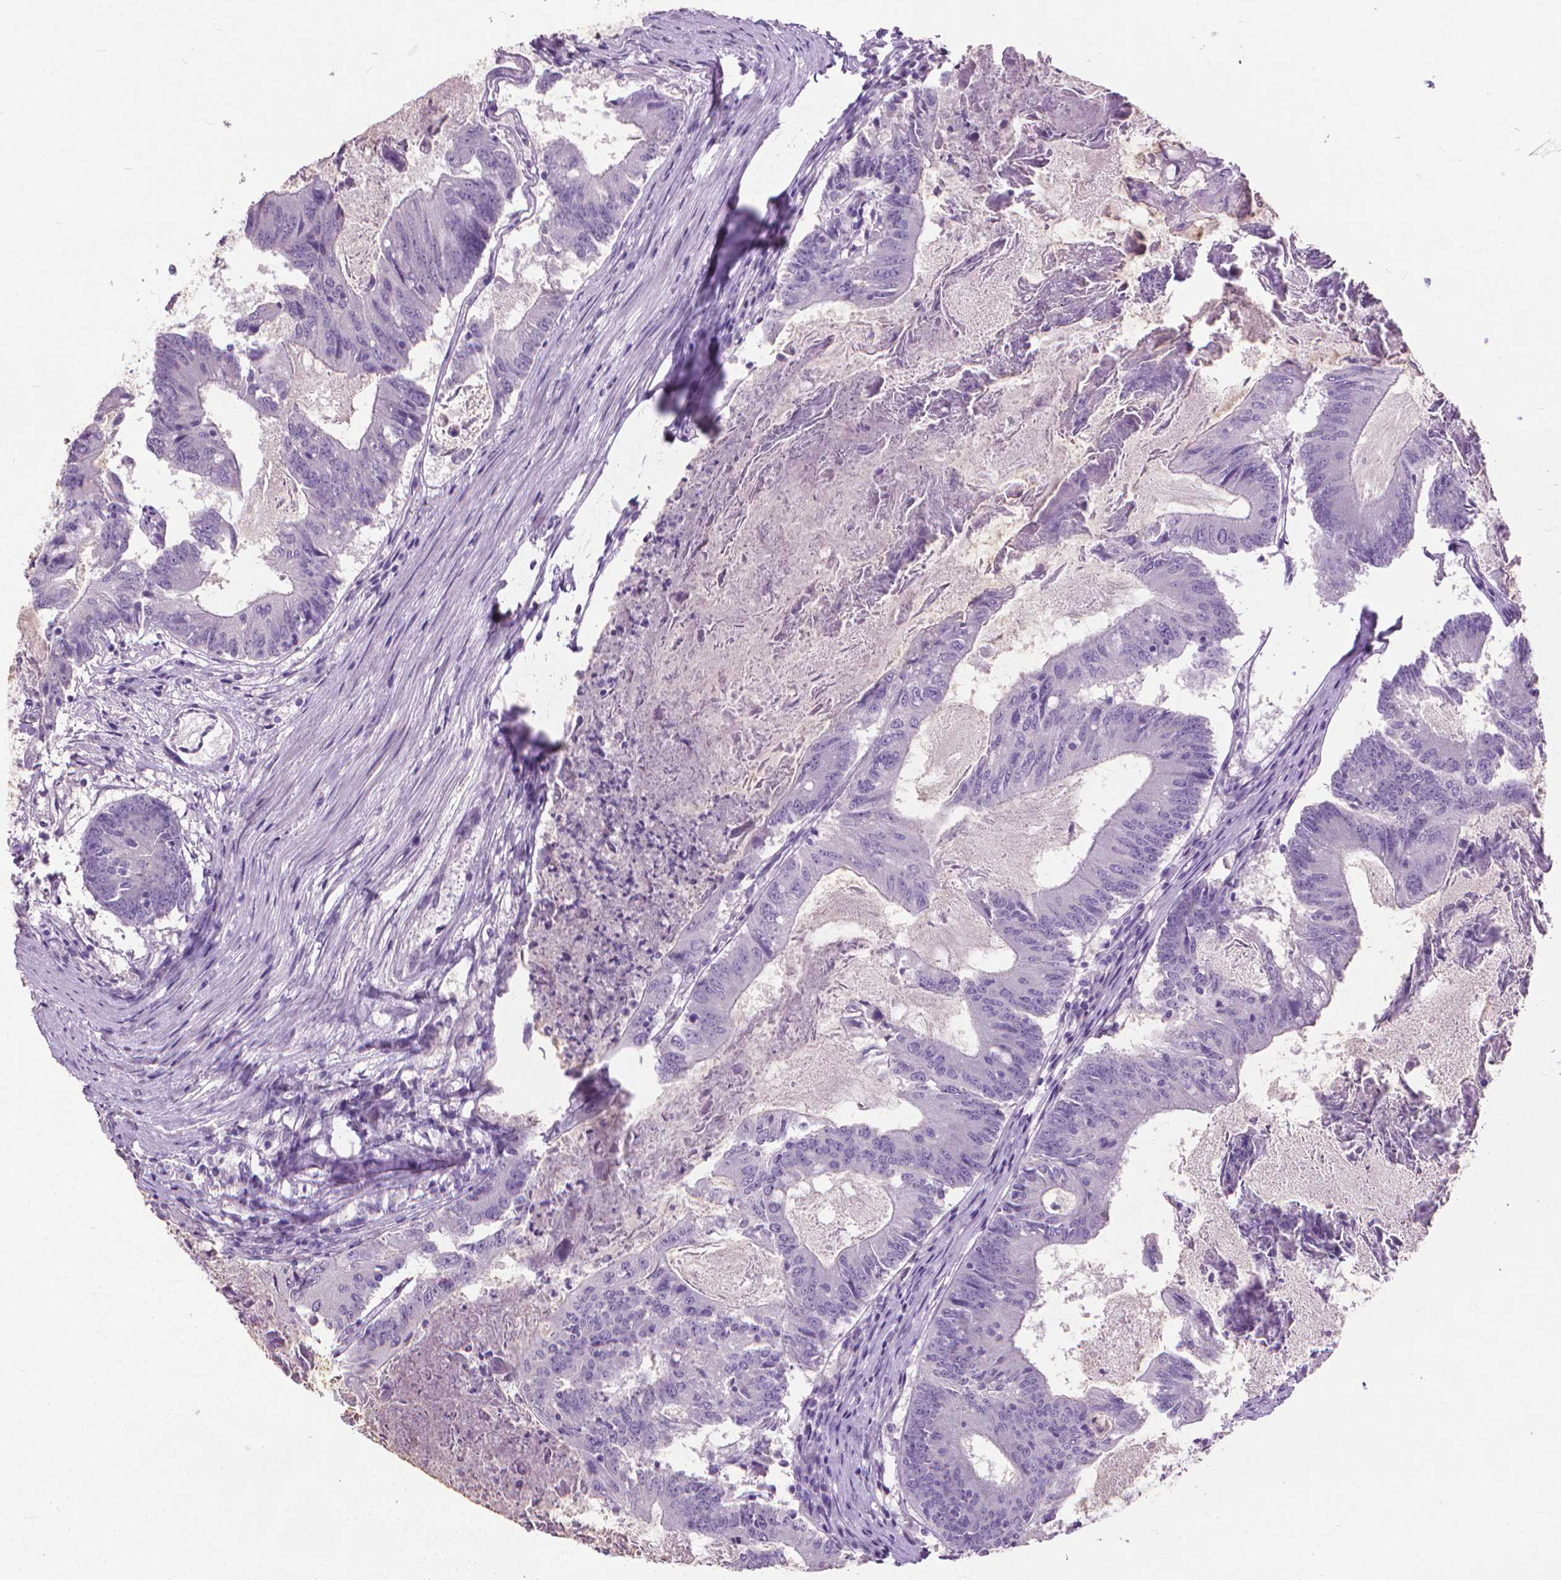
{"staining": {"intensity": "negative", "quantity": "none", "location": "none"}, "tissue": "colorectal cancer", "cell_type": "Tumor cells", "image_type": "cancer", "snomed": [{"axis": "morphology", "description": "Adenocarcinoma, NOS"}, {"axis": "topography", "description": "Colon"}], "caption": "A high-resolution image shows IHC staining of adenocarcinoma (colorectal), which demonstrates no significant expression in tumor cells.", "gene": "KRT5", "patient": {"sex": "female", "age": 70}}